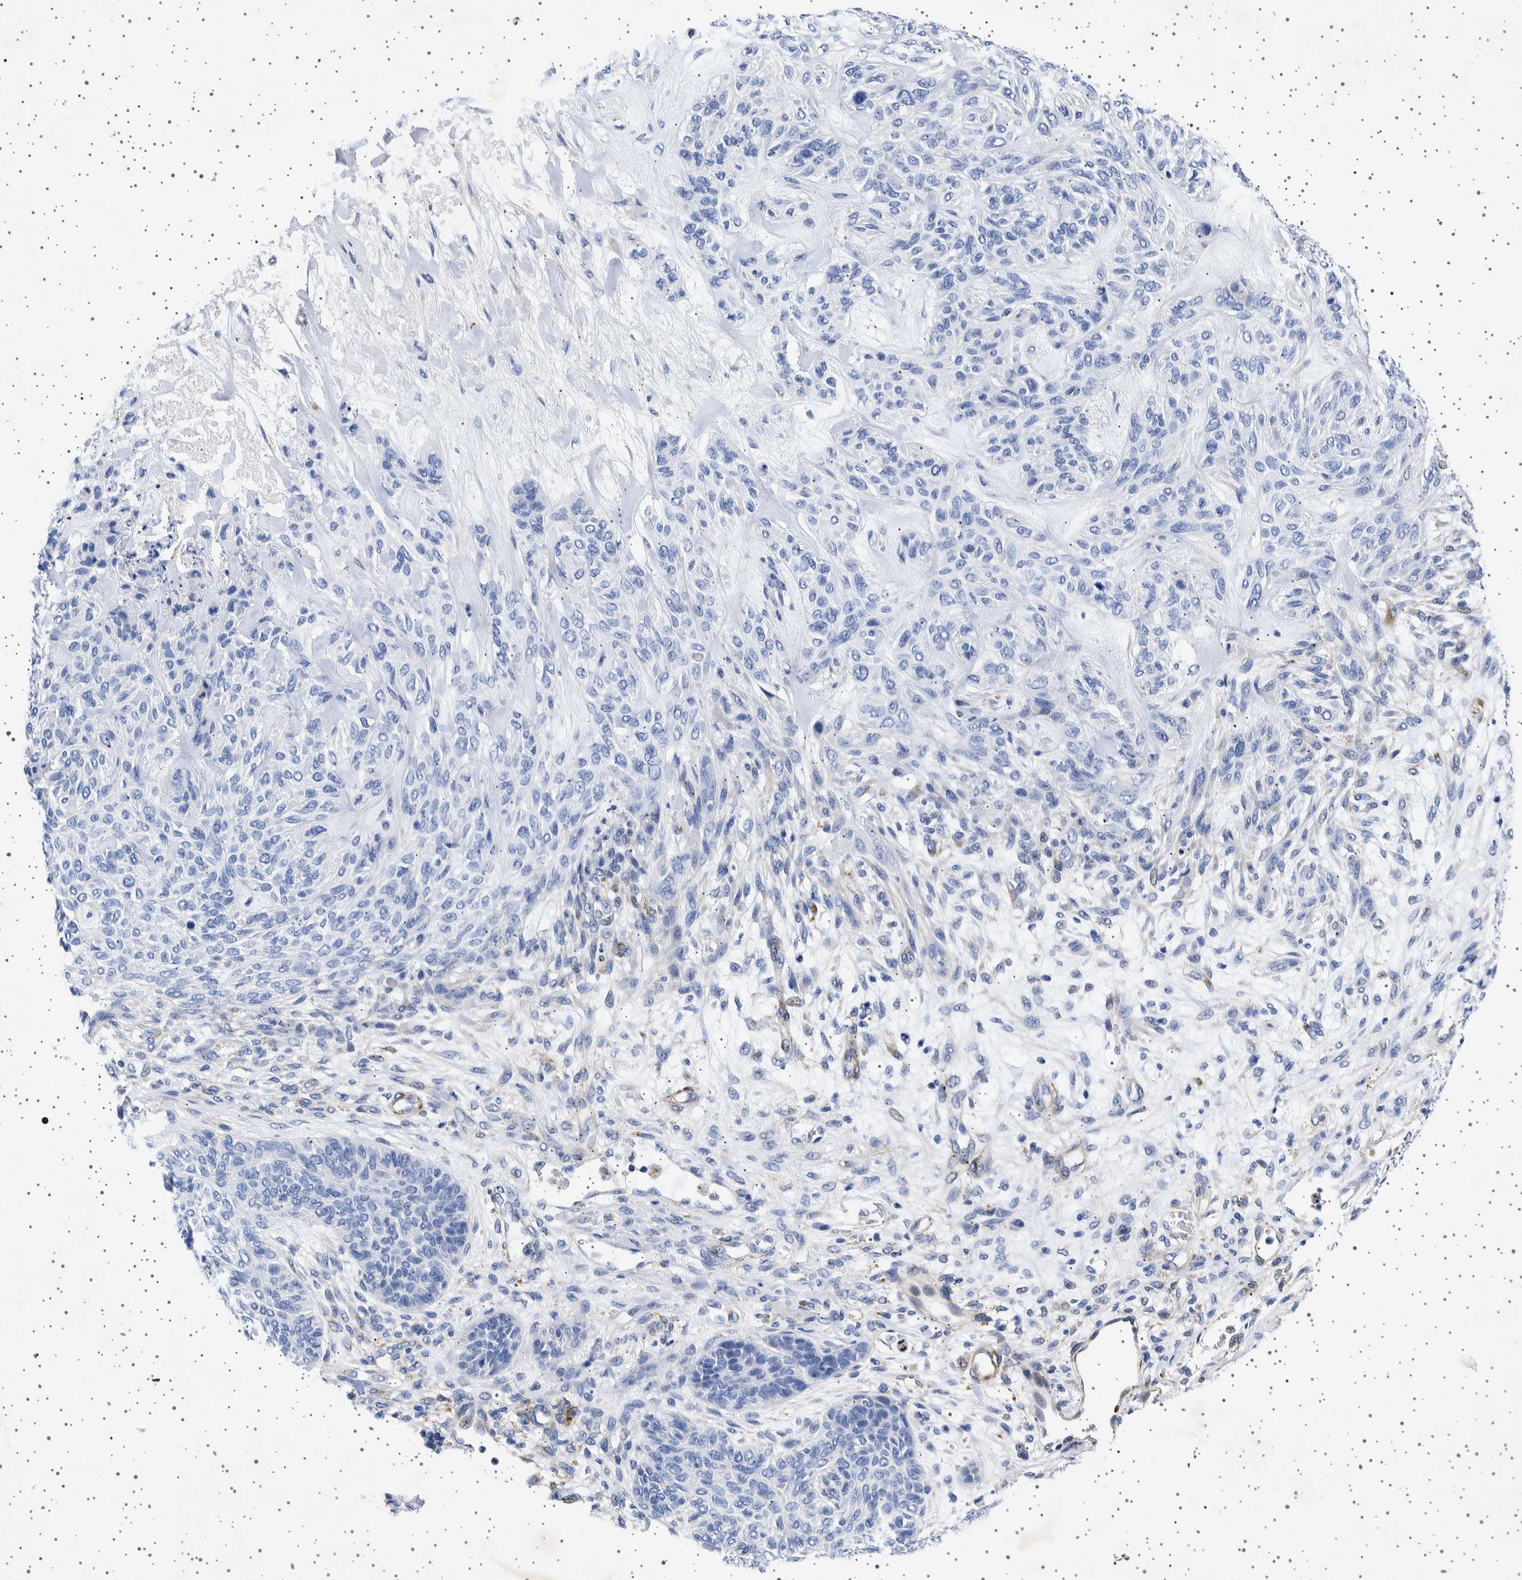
{"staining": {"intensity": "negative", "quantity": "none", "location": "none"}, "tissue": "skin cancer", "cell_type": "Tumor cells", "image_type": "cancer", "snomed": [{"axis": "morphology", "description": "Basal cell carcinoma"}, {"axis": "topography", "description": "Skin"}], "caption": "Immunohistochemical staining of human skin cancer exhibits no significant positivity in tumor cells.", "gene": "SEPTIN4", "patient": {"sex": "male", "age": 55}}